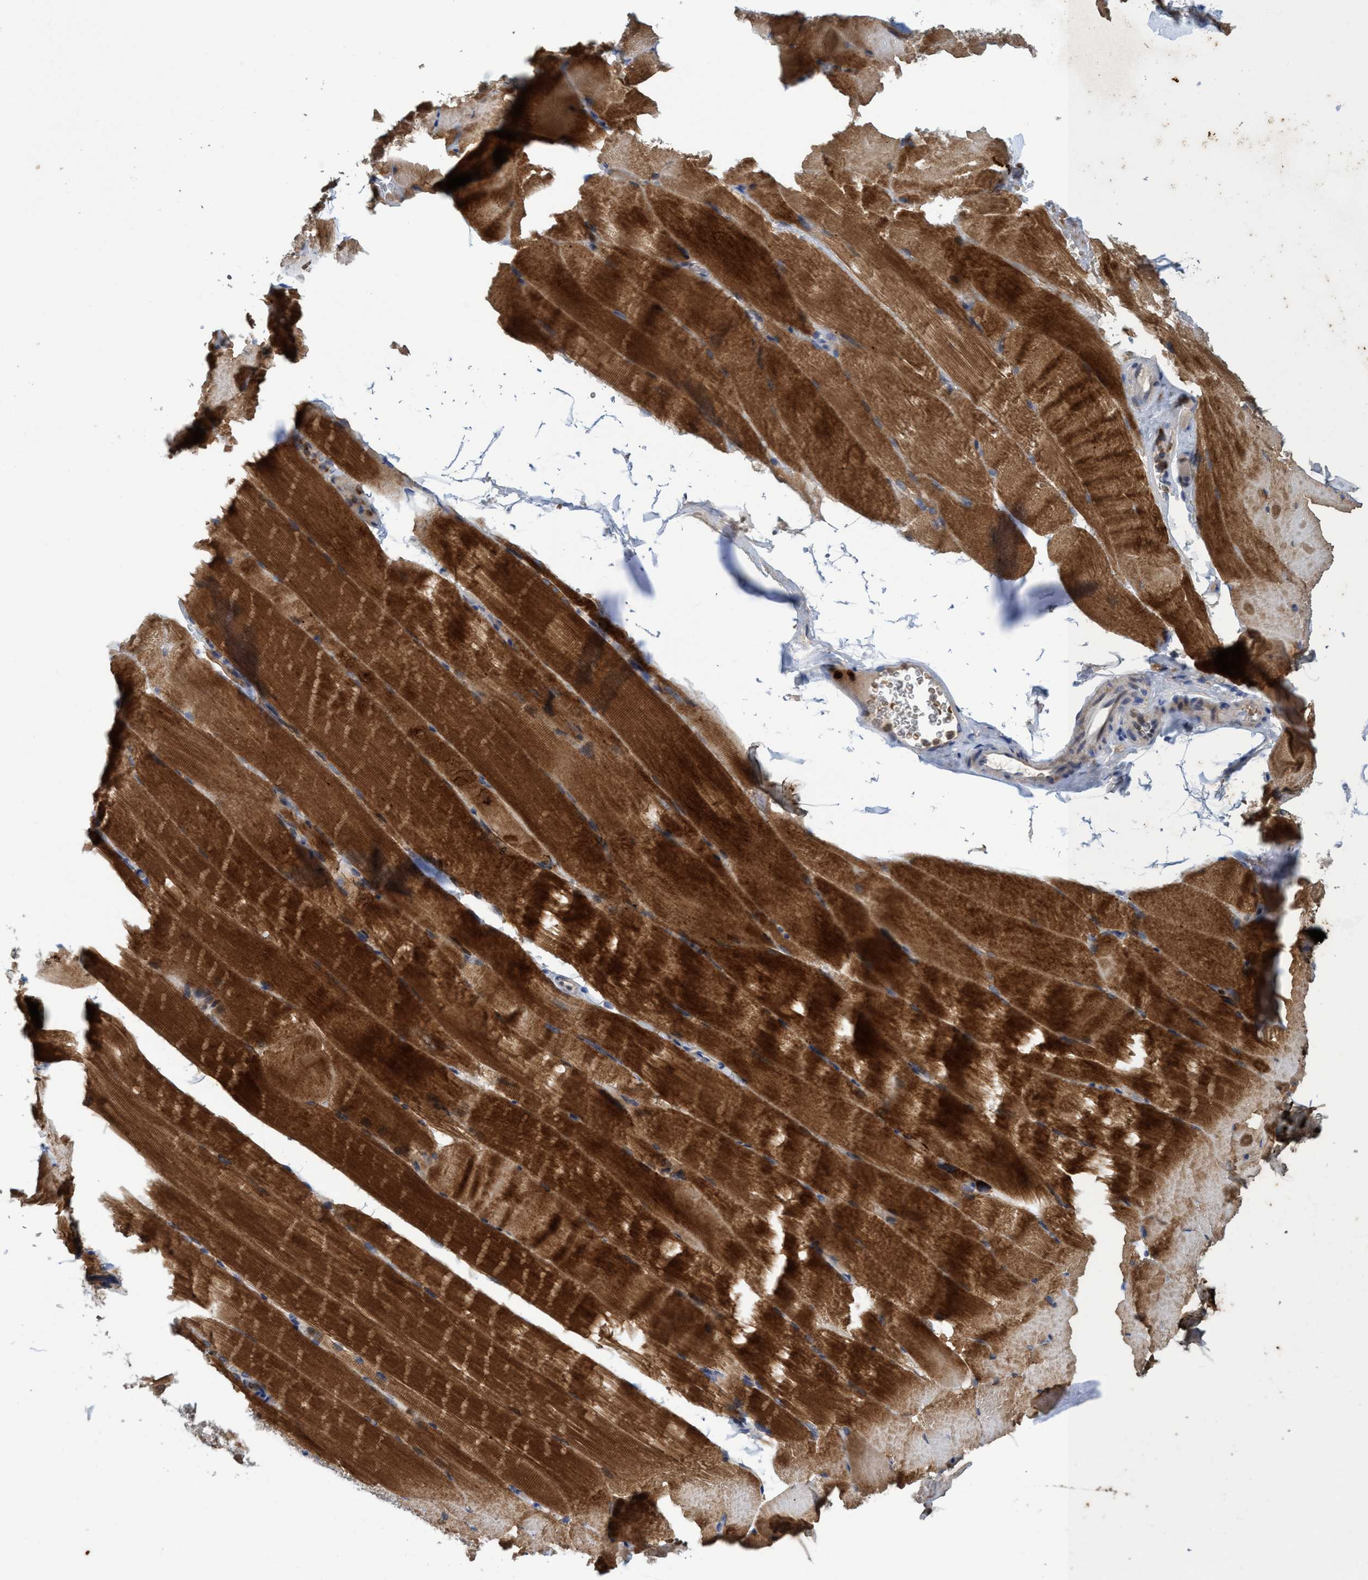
{"staining": {"intensity": "strong", "quantity": ">75%", "location": "cytoplasmic/membranous"}, "tissue": "skeletal muscle", "cell_type": "Myocytes", "image_type": "normal", "snomed": [{"axis": "morphology", "description": "Normal tissue, NOS"}, {"axis": "topography", "description": "Skeletal muscle"}, {"axis": "topography", "description": "Parathyroid gland"}], "caption": "Protein staining by immunohistochemistry (IHC) exhibits strong cytoplasmic/membranous positivity in approximately >75% of myocytes in normal skeletal muscle.", "gene": "SEMA4D", "patient": {"sex": "female", "age": 37}}